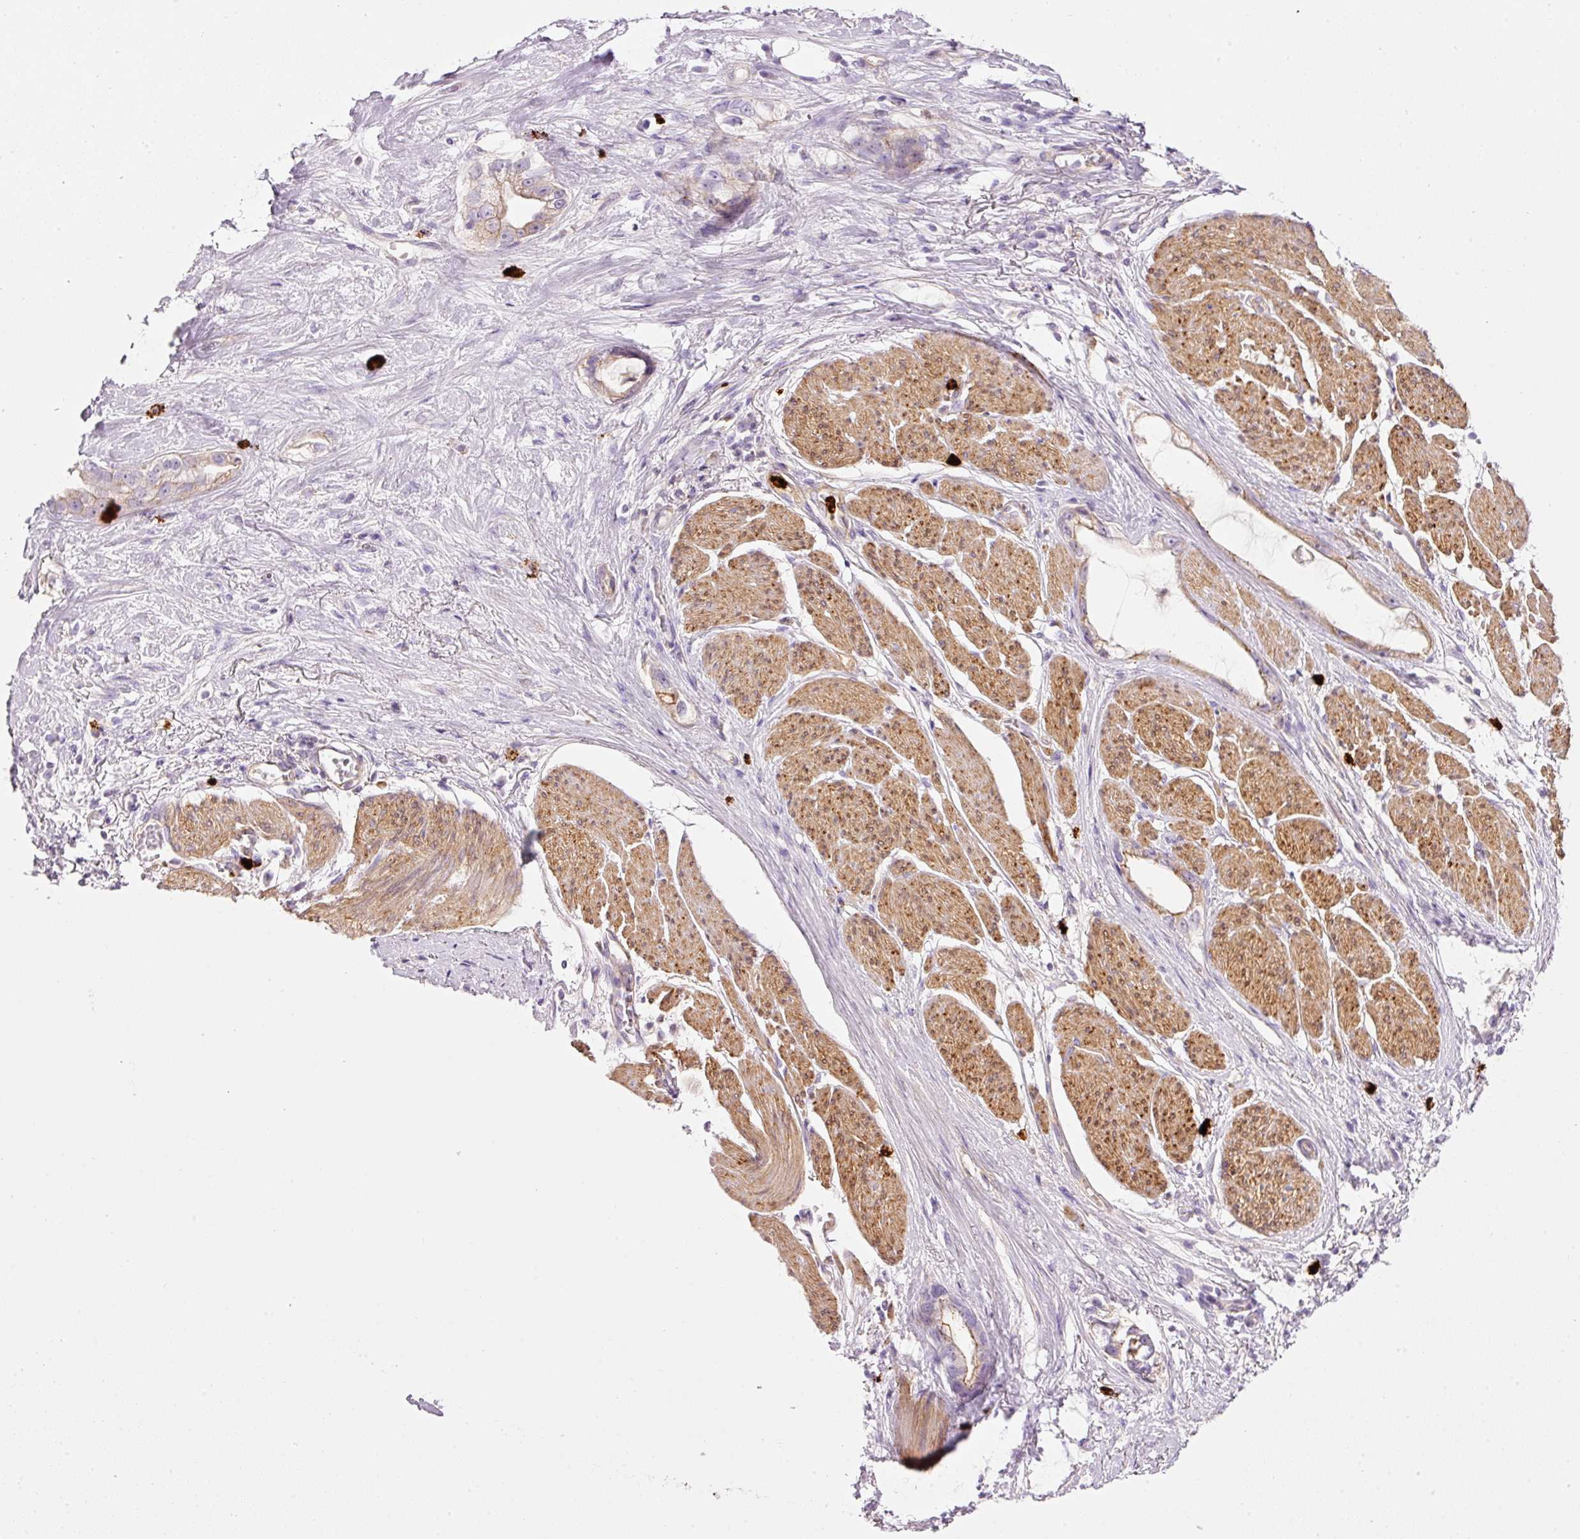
{"staining": {"intensity": "weak", "quantity": "25%-75%", "location": "cytoplasmic/membranous"}, "tissue": "stomach cancer", "cell_type": "Tumor cells", "image_type": "cancer", "snomed": [{"axis": "morphology", "description": "Adenocarcinoma, NOS"}, {"axis": "topography", "description": "Stomach"}], "caption": "An image of human stomach cancer (adenocarcinoma) stained for a protein reveals weak cytoplasmic/membranous brown staining in tumor cells.", "gene": "MAP3K3", "patient": {"sex": "male", "age": 55}}